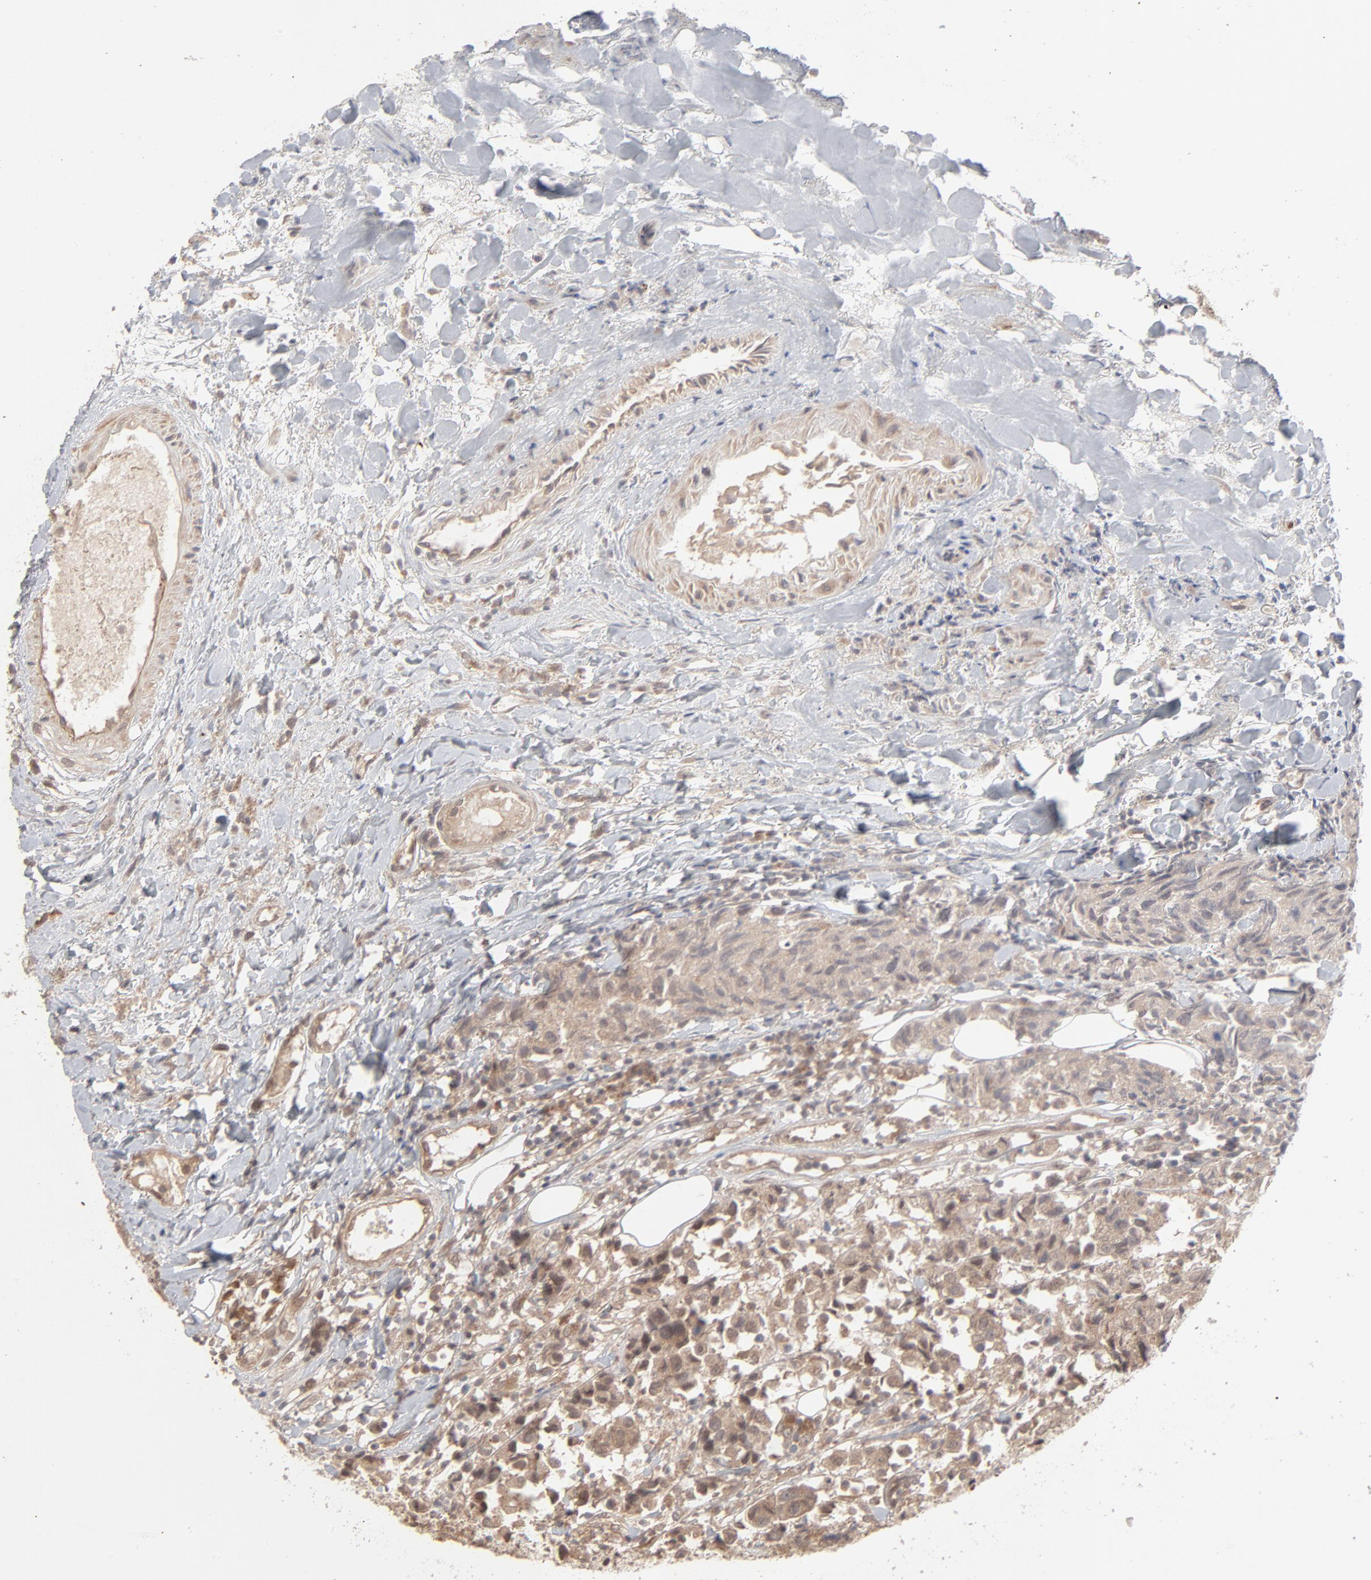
{"staining": {"intensity": "weak", "quantity": ">75%", "location": "cytoplasmic/membranous"}, "tissue": "urothelial cancer", "cell_type": "Tumor cells", "image_type": "cancer", "snomed": [{"axis": "morphology", "description": "Urothelial carcinoma, High grade"}, {"axis": "topography", "description": "Urinary bladder"}], "caption": "Immunohistochemical staining of human urothelial cancer displays low levels of weak cytoplasmic/membranous protein expression in about >75% of tumor cells.", "gene": "SCFD1", "patient": {"sex": "female", "age": 75}}